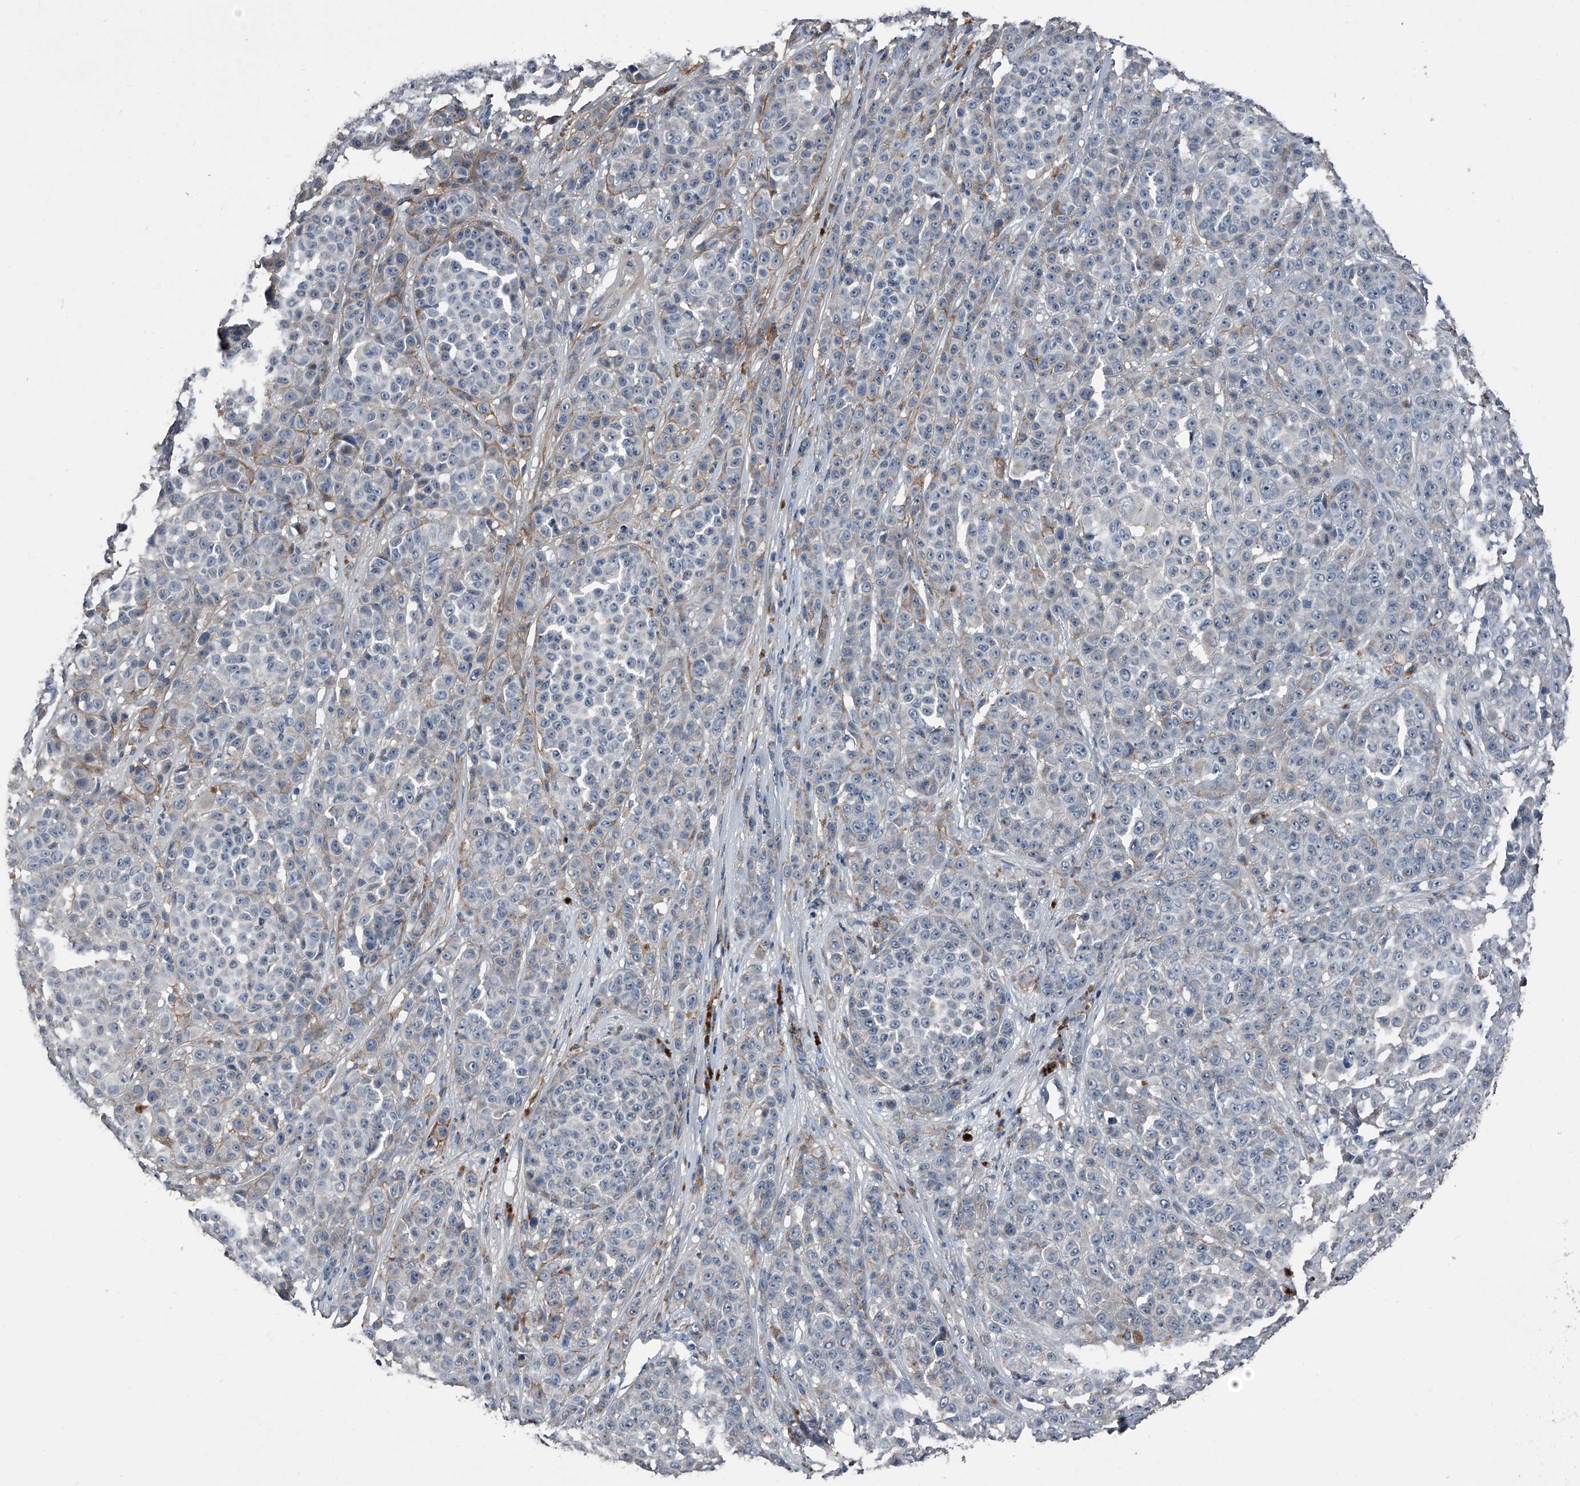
{"staining": {"intensity": "negative", "quantity": "none", "location": "none"}, "tissue": "melanoma", "cell_type": "Tumor cells", "image_type": "cancer", "snomed": [{"axis": "morphology", "description": "Malignant melanoma, NOS"}, {"axis": "topography", "description": "Skin"}], "caption": "Tumor cells are negative for brown protein staining in melanoma. The staining is performed using DAB (3,3'-diaminobenzidine) brown chromogen with nuclei counter-stained in using hematoxylin.", "gene": "PHACTR1", "patient": {"sex": "female", "age": 94}}